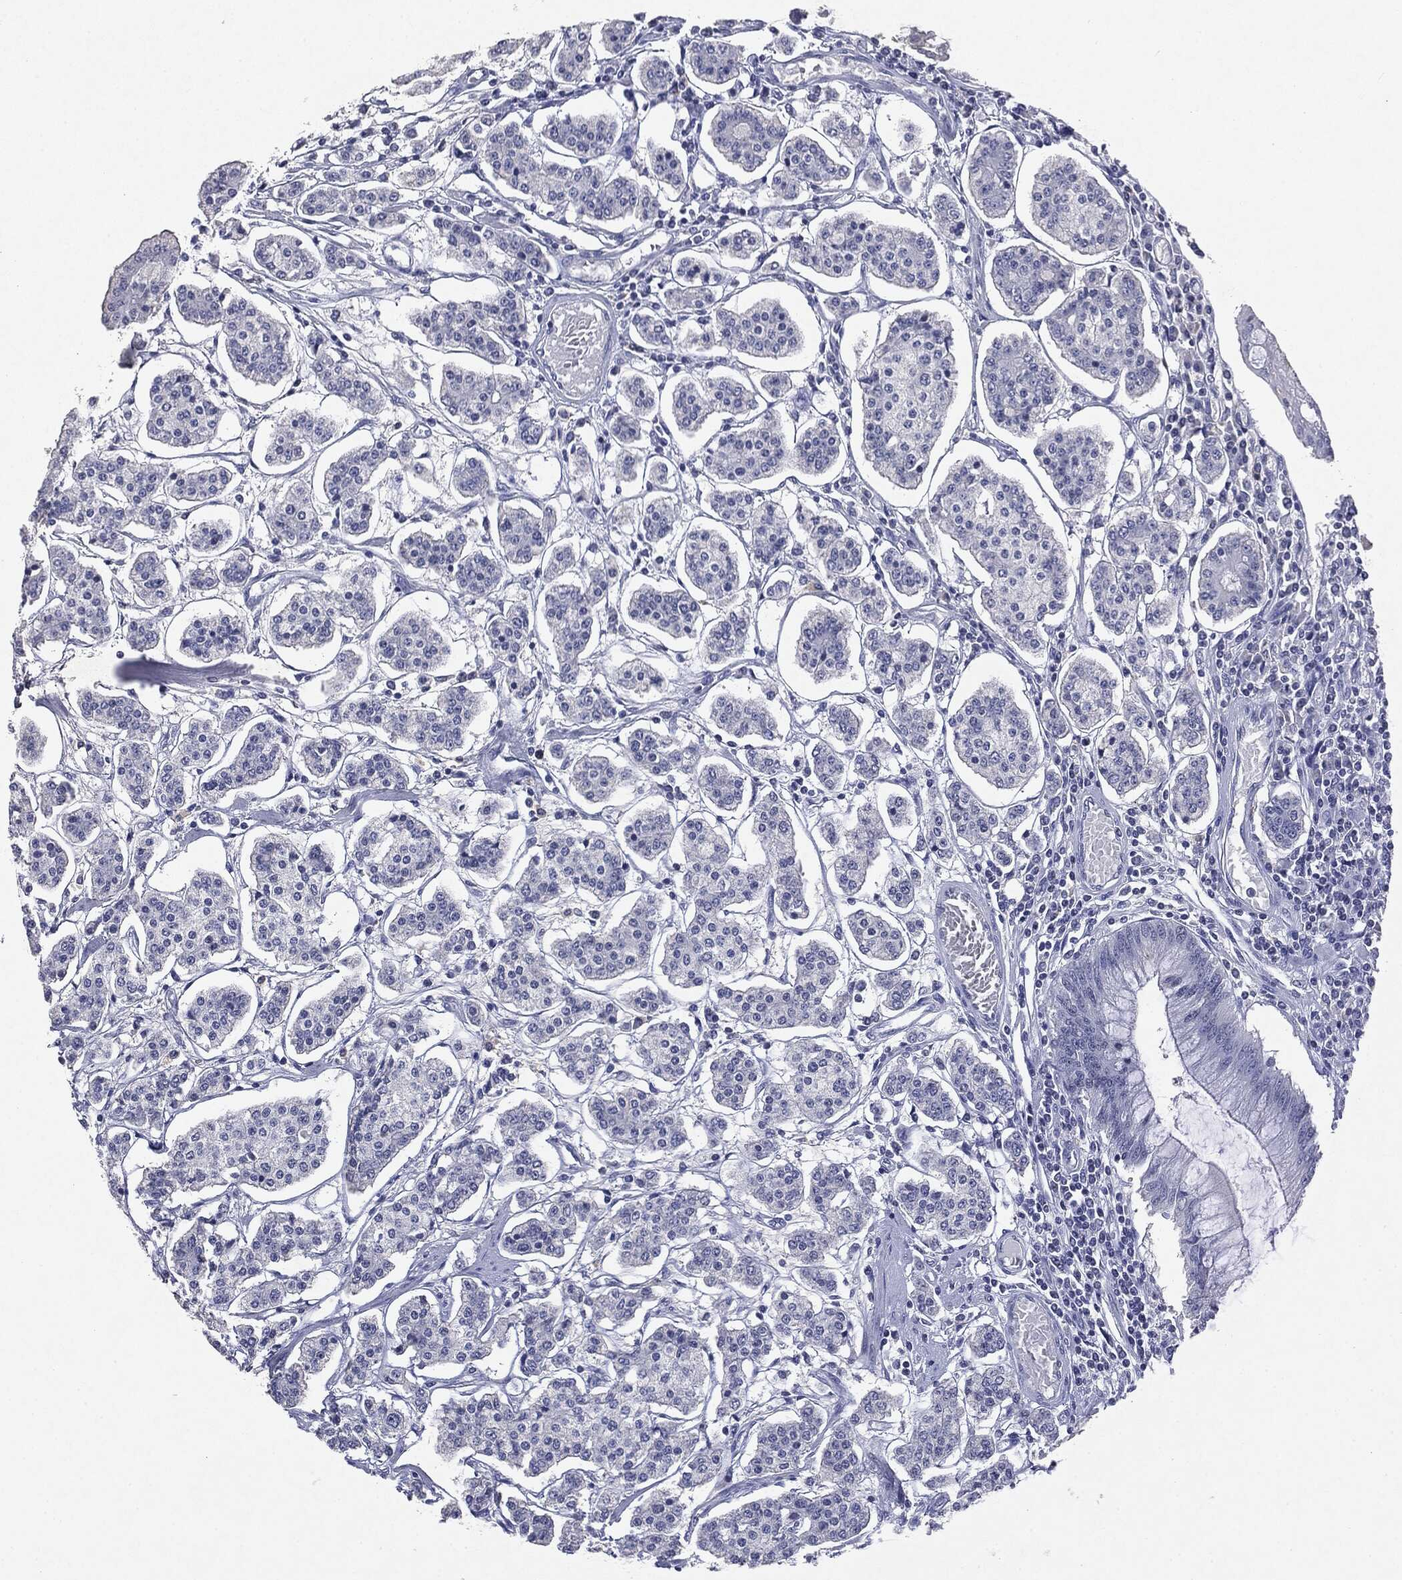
{"staining": {"intensity": "negative", "quantity": "none", "location": "none"}, "tissue": "carcinoid", "cell_type": "Tumor cells", "image_type": "cancer", "snomed": [{"axis": "morphology", "description": "Carcinoid, malignant, NOS"}, {"axis": "topography", "description": "Small intestine"}], "caption": "IHC image of neoplastic tissue: carcinoid stained with DAB (3,3'-diaminobenzidine) displays no significant protein positivity in tumor cells. The staining is performed using DAB (3,3'-diaminobenzidine) brown chromogen with nuclei counter-stained in using hematoxylin.", "gene": "KIF2C", "patient": {"sex": "female", "age": 65}}